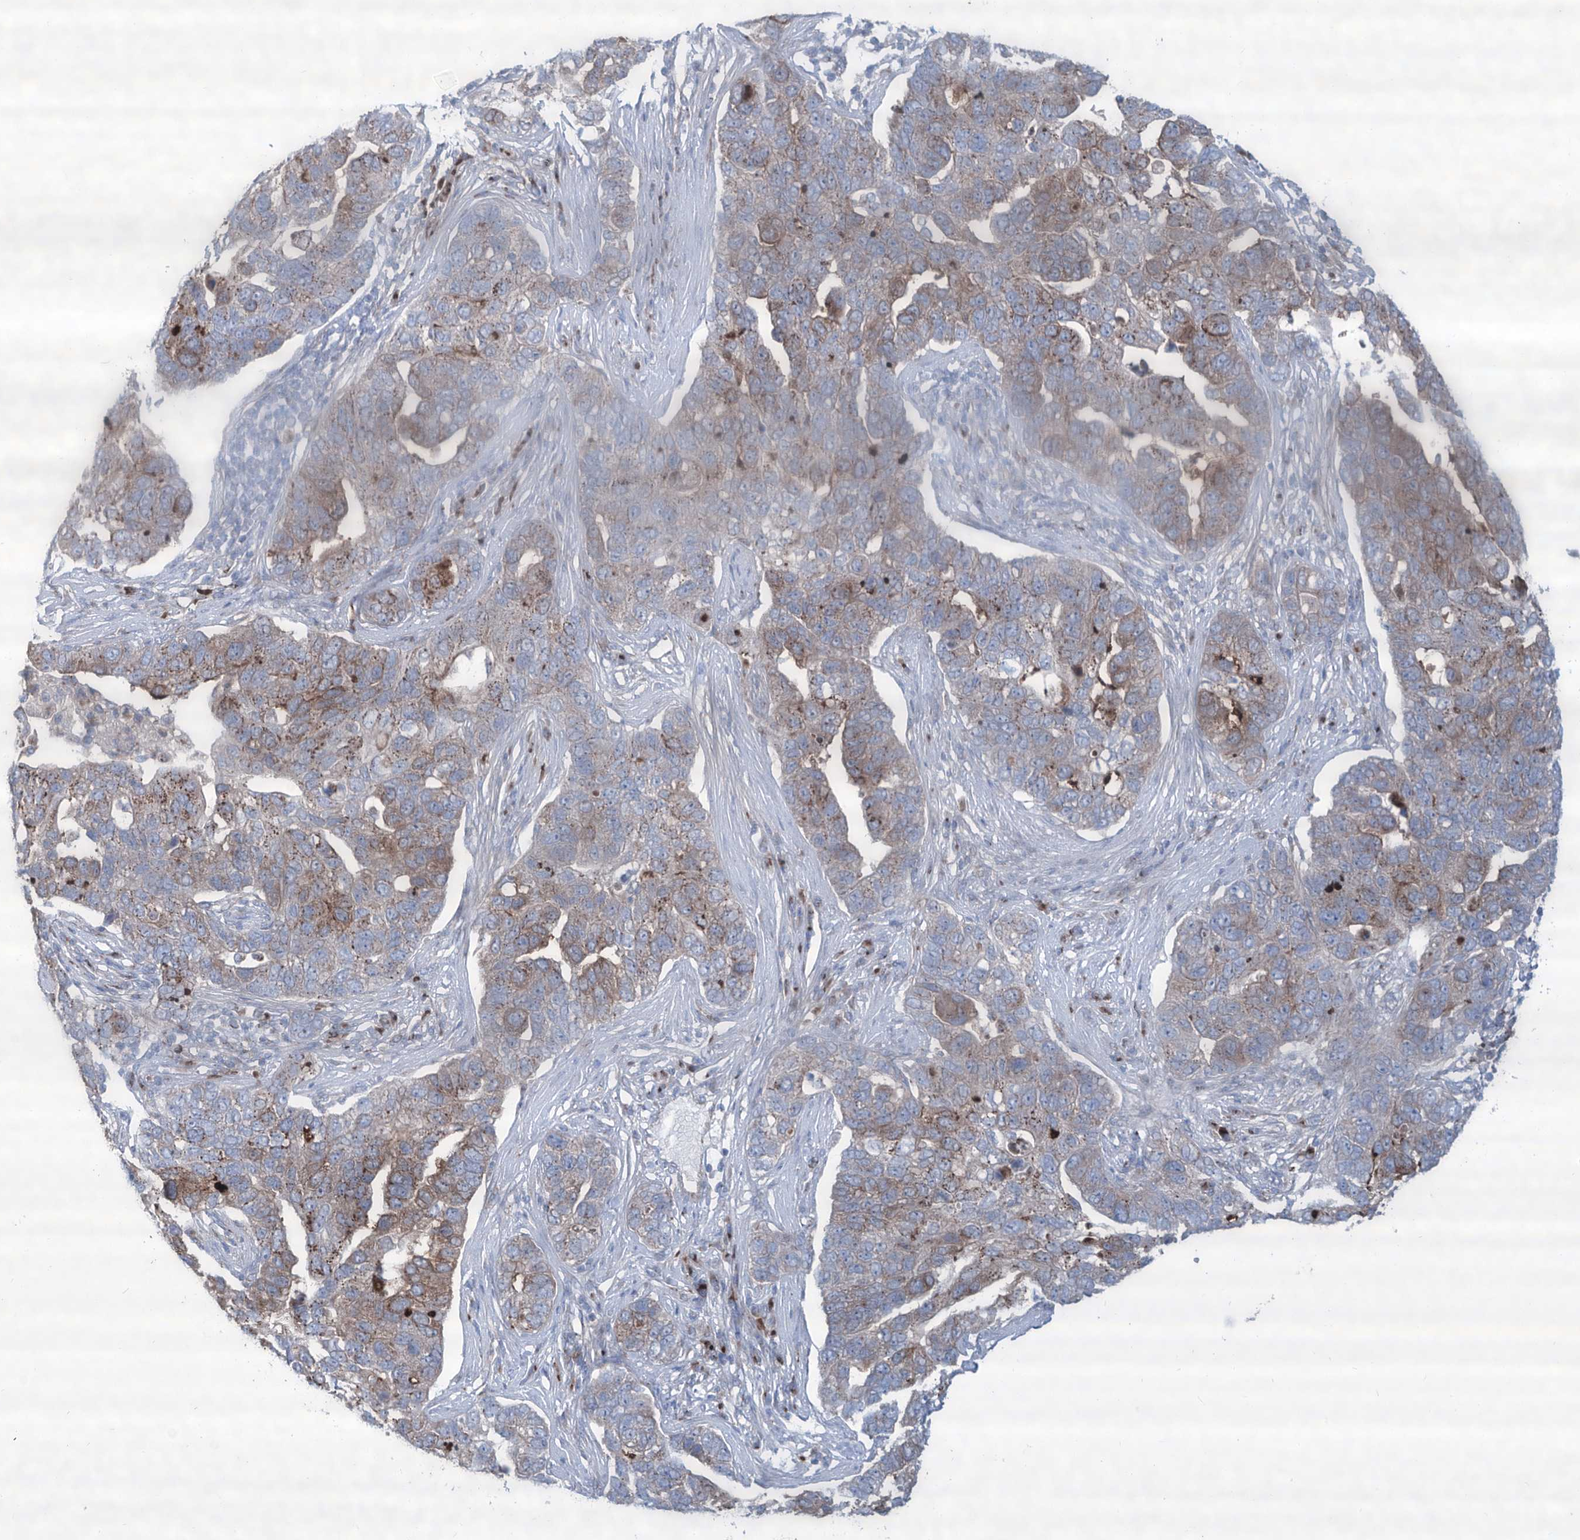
{"staining": {"intensity": "moderate", "quantity": "25%-75%", "location": "cytoplasmic/membranous"}, "tissue": "pancreatic cancer", "cell_type": "Tumor cells", "image_type": "cancer", "snomed": [{"axis": "morphology", "description": "Adenocarcinoma, NOS"}, {"axis": "topography", "description": "Pancreas"}], "caption": "IHC of pancreatic cancer (adenocarcinoma) displays medium levels of moderate cytoplasmic/membranous positivity in approximately 25%-75% of tumor cells. The staining was performed using DAB, with brown indicating positive protein expression. Nuclei are stained blue with hematoxylin.", "gene": "CDH5", "patient": {"sex": "female", "age": 61}}